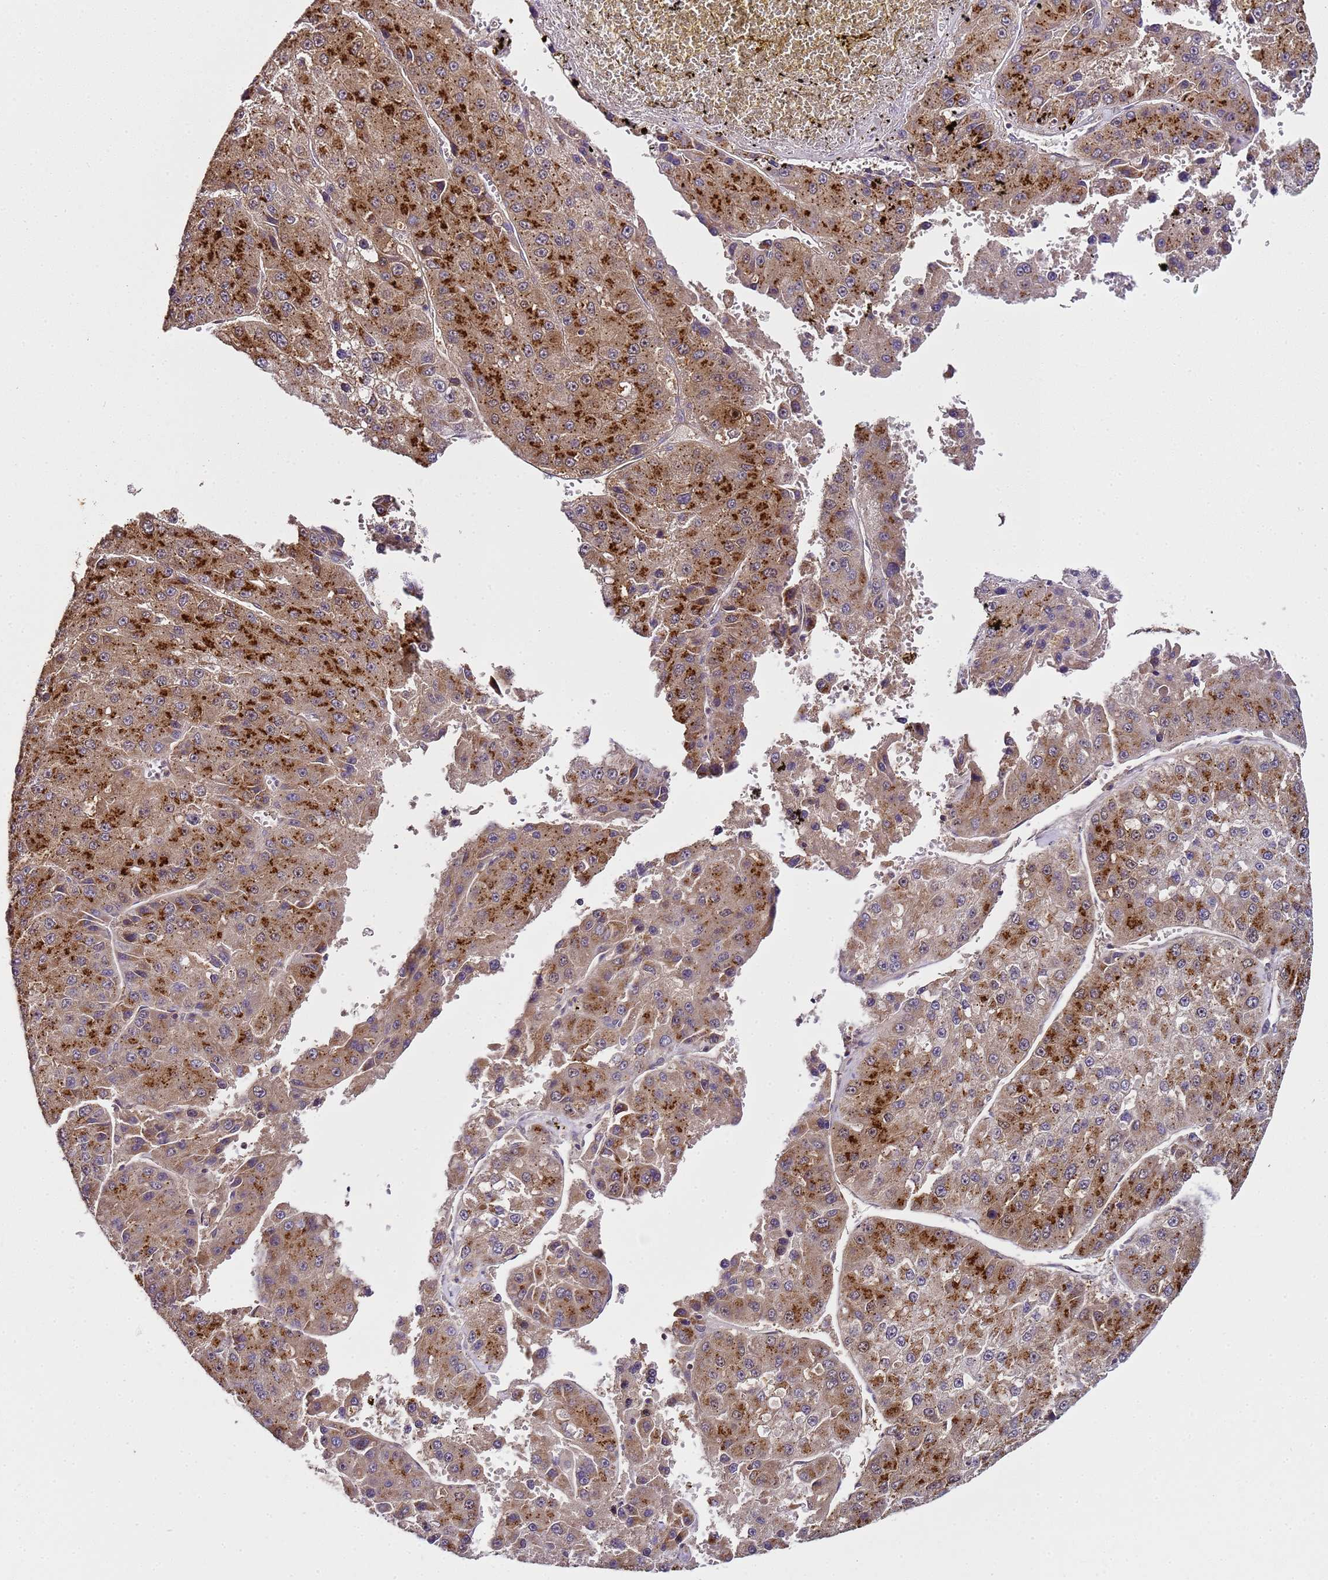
{"staining": {"intensity": "strong", "quantity": ">75%", "location": "cytoplasmic/membranous"}, "tissue": "liver cancer", "cell_type": "Tumor cells", "image_type": "cancer", "snomed": [{"axis": "morphology", "description": "Carcinoma, Hepatocellular, NOS"}, {"axis": "topography", "description": "Liver"}], "caption": "A high-resolution micrograph shows IHC staining of hepatocellular carcinoma (liver), which exhibits strong cytoplasmic/membranous staining in about >75% of tumor cells. Immunohistochemistry stains the protein of interest in brown and the nuclei are stained blue.", "gene": "MRPL49", "patient": {"sex": "female", "age": 73}}